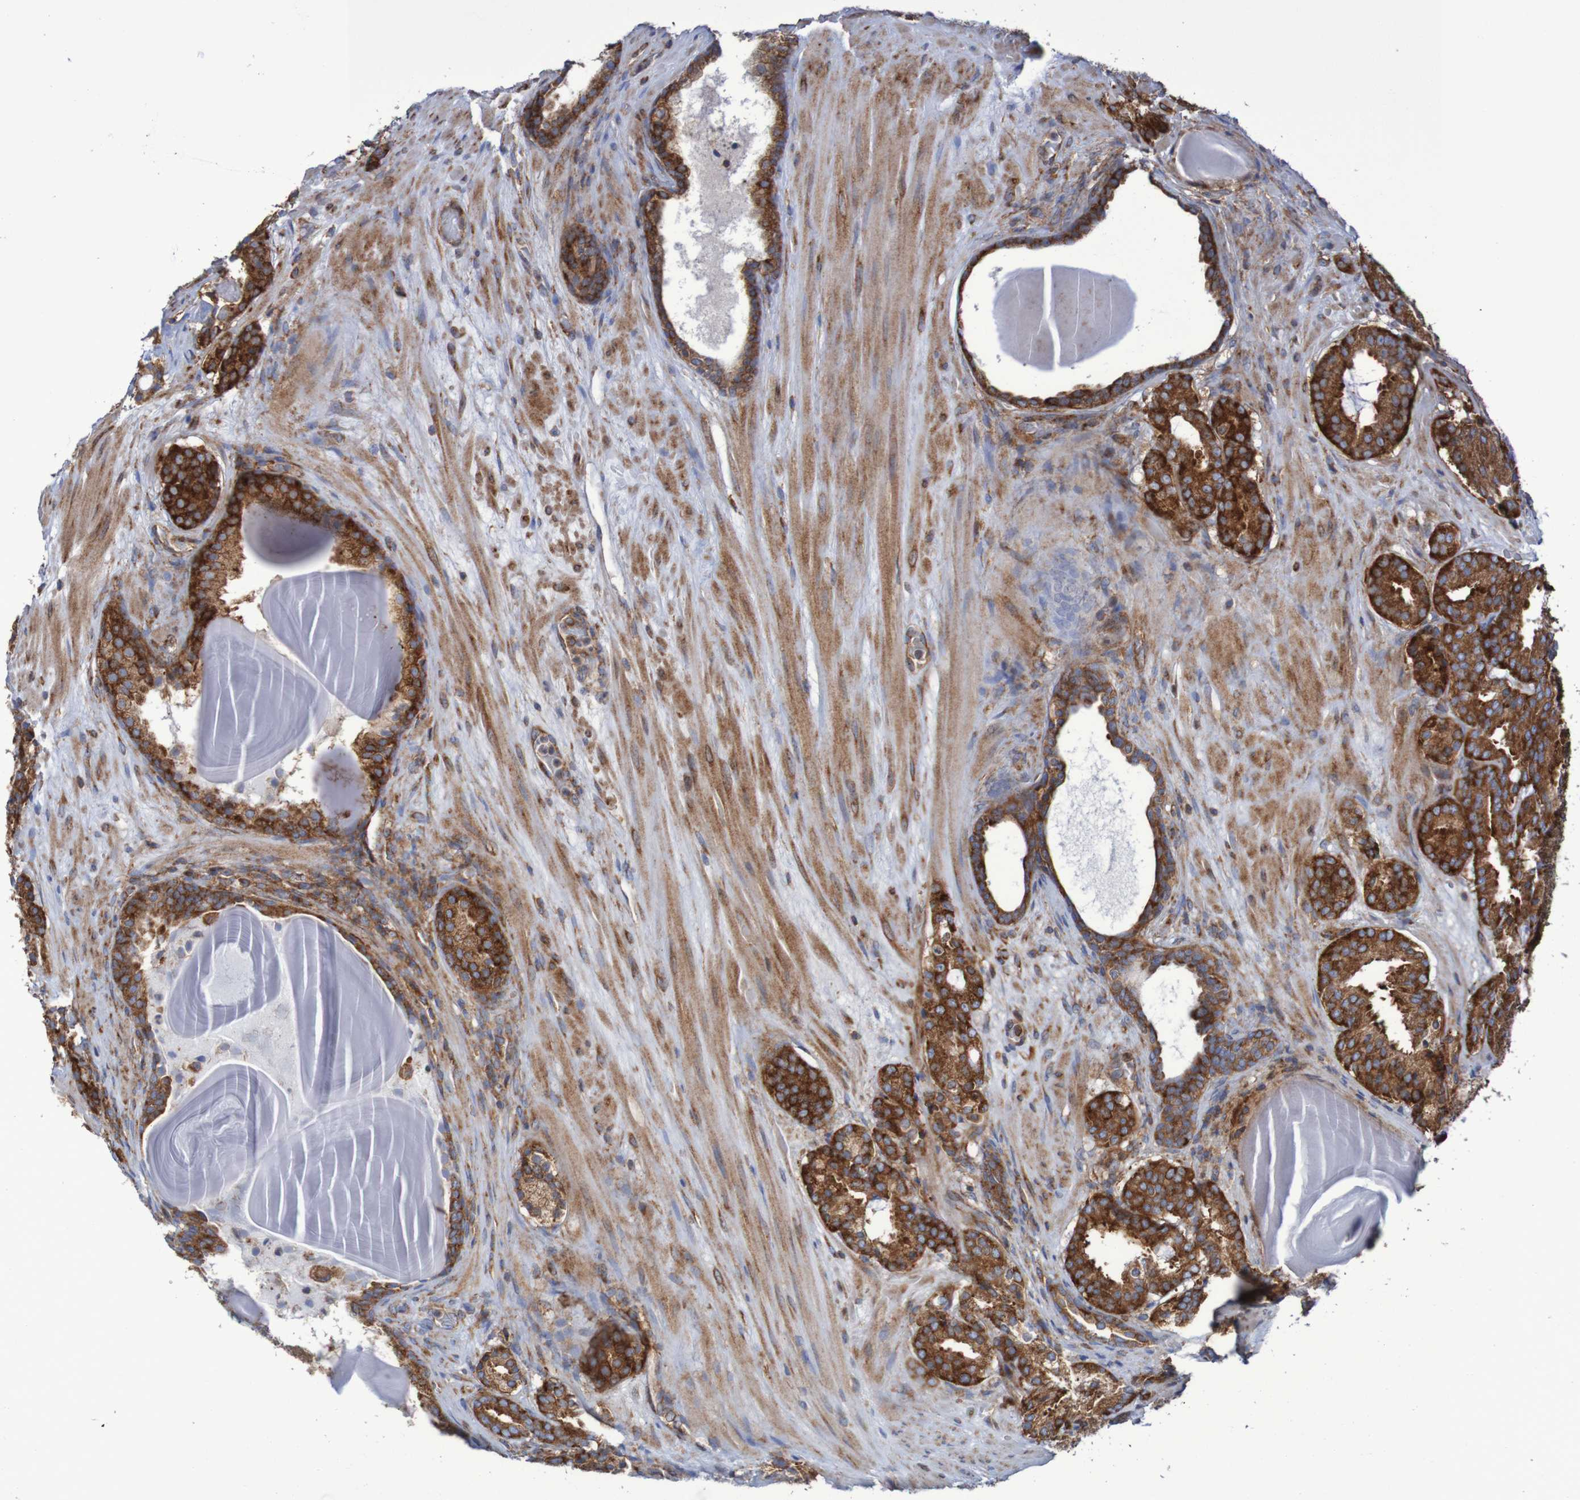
{"staining": {"intensity": "strong", "quantity": ">75%", "location": "cytoplasmic/membranous"}, "tissue": "prostate cancer", "cell_type": "Tumor cells", "image_type": "cancer", "snomed": [{"axis": "morphology", "description": "Adenocarcinoma, Low grade"}, {"axis": "topography", "description": "Prostate"}], "caption": "Immunohistochemical staining of prostate adenocarcinoma (low-grade) demonstrates high levels of strong cytoplasmic/membranous staining in approximately >75% of tumor cells.", "gene": "FXR2", "patient": {"sex": "male", "age": 69}}